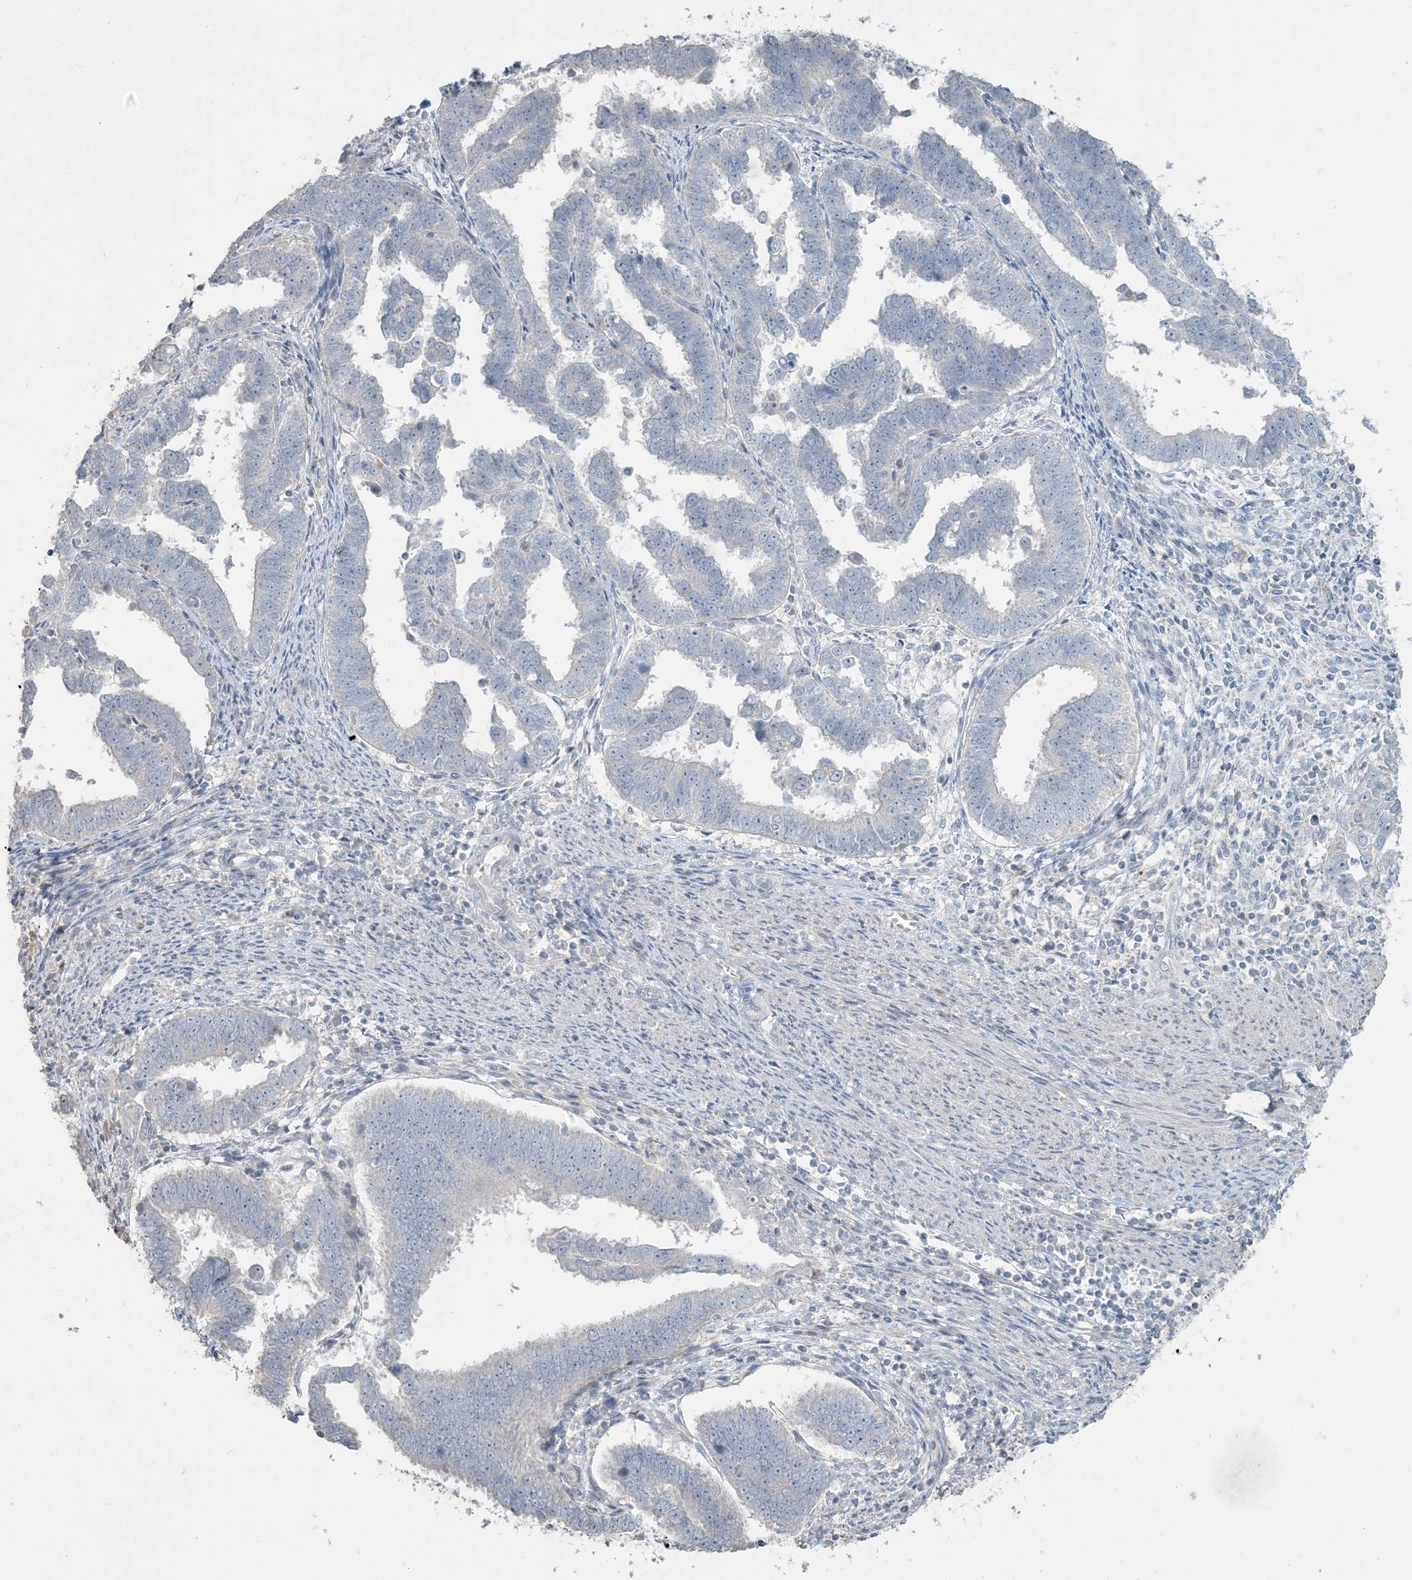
{"staining": {"intensity": "negative", "quantity": "none", "location": "none"}, "tissue": "endometrial cancer", "cell_type": "Tumor cells", "image_type": "cancer", "snomed": [{"axis": "morphology", "description": "Adenocarcinoma, NOS"}, {"axis": "topography", "description": "Endometrium"}], "caption": "Immunohistochemistry of endometrial adenocarcinoma reveals no expression in tumor cells. Brightfield microscopy of immunohistochemistry stained with DAB (brown) and hematoxylin (blue), captured at high magnification.", "gene": "NPHS2", "patient": {"sex": "female", "age": 75}}